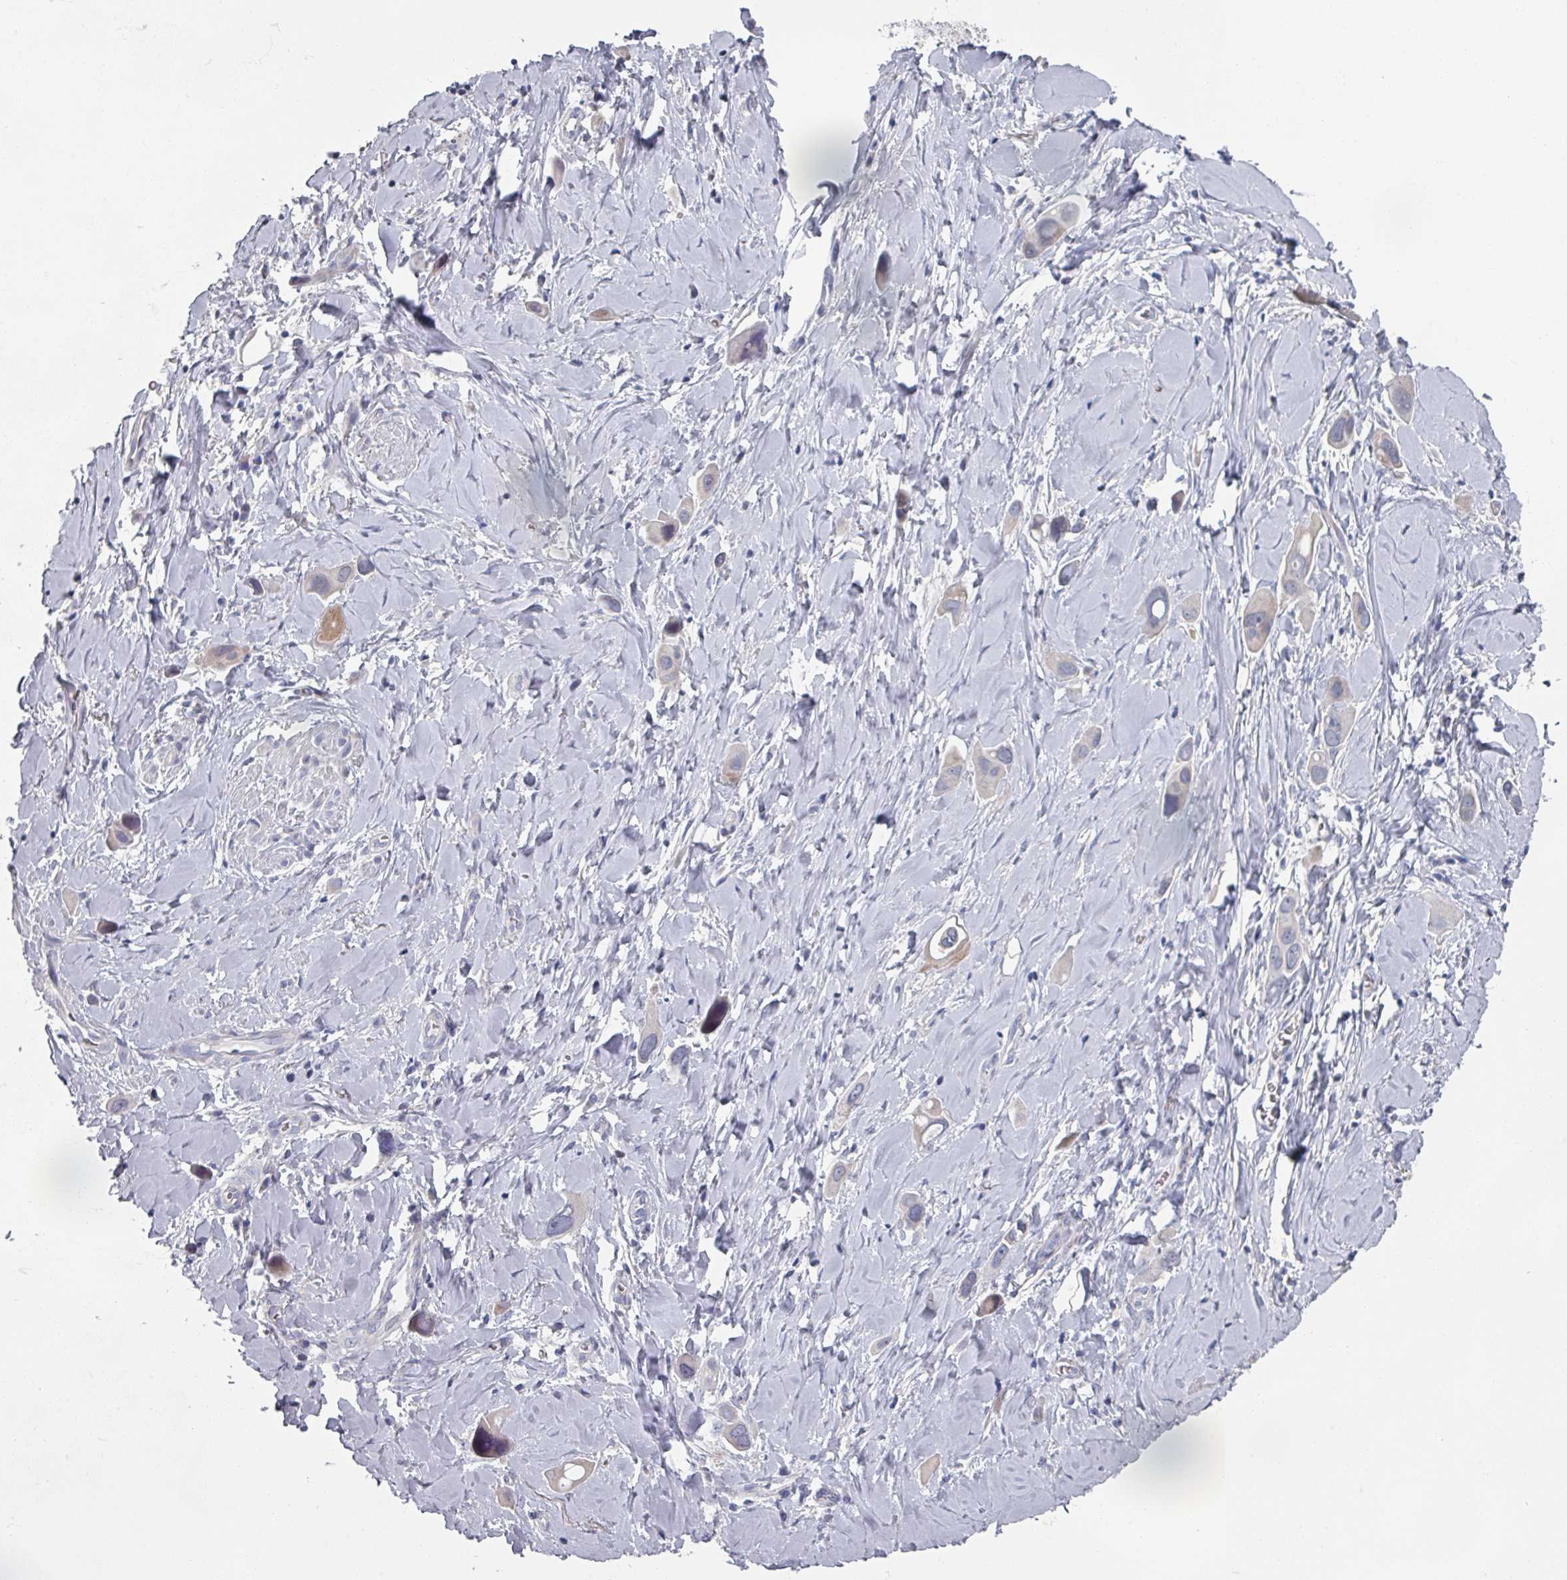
{"staining": {"intensity": "negative", "quantity": "none", "location": "none"}, "tissue": "lung cancer", "cell_type": "Tumor cells", "image_type": "cancer", "snomed": [{"axis": "morphology", "description": "Adenocarcinoma, NOS"}, {"axis": "topography", "description": "Lung"}], "caption": "Tumor cells show no significant staining in lung cancer (adenocarcinoma). (Brightfield microscopy of DAB (3,3'-diaminobenzidine) immunohistochemistry (IHC) at high magnification).", "gene": "EFL1", "patient": {"sex": "male", "age": 76}}